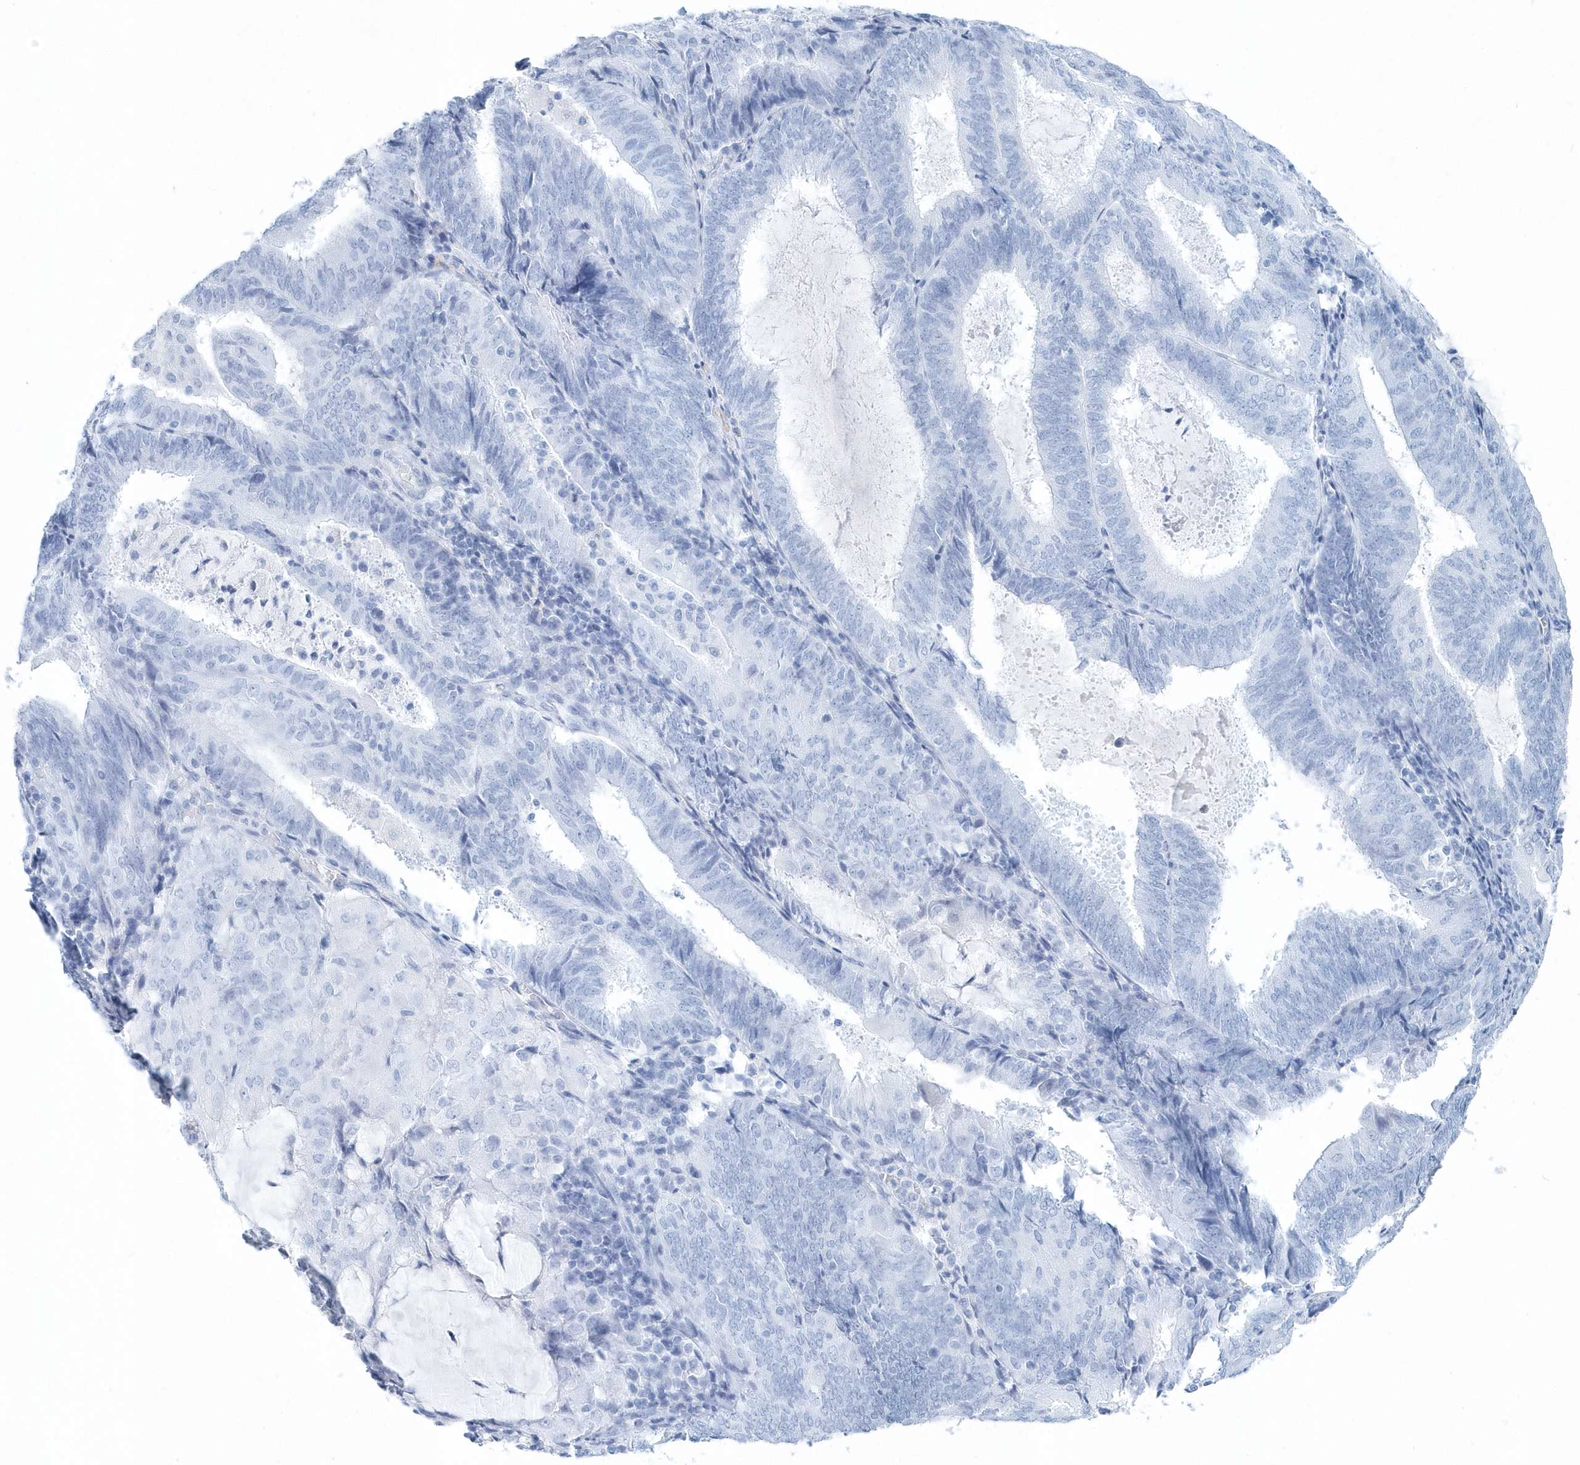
{"staining": {"intensity": "negative", "quantity": "none", "location": "none"}, "tissue": "endometrial cancer", "cell_type": "Tumor cells", "image_type": "cancer", "snomed": [{"axis": "morphology", "description": "Adenocarcinoma, NOS"}, {"axis": "topography", "description": "Endometrium"}], "caption": "There is no significant expression in tumor cells of endometrial adenocarcinoma.", "gene": "PTPRO", "patient": {"sex": "female", "age": 81}}